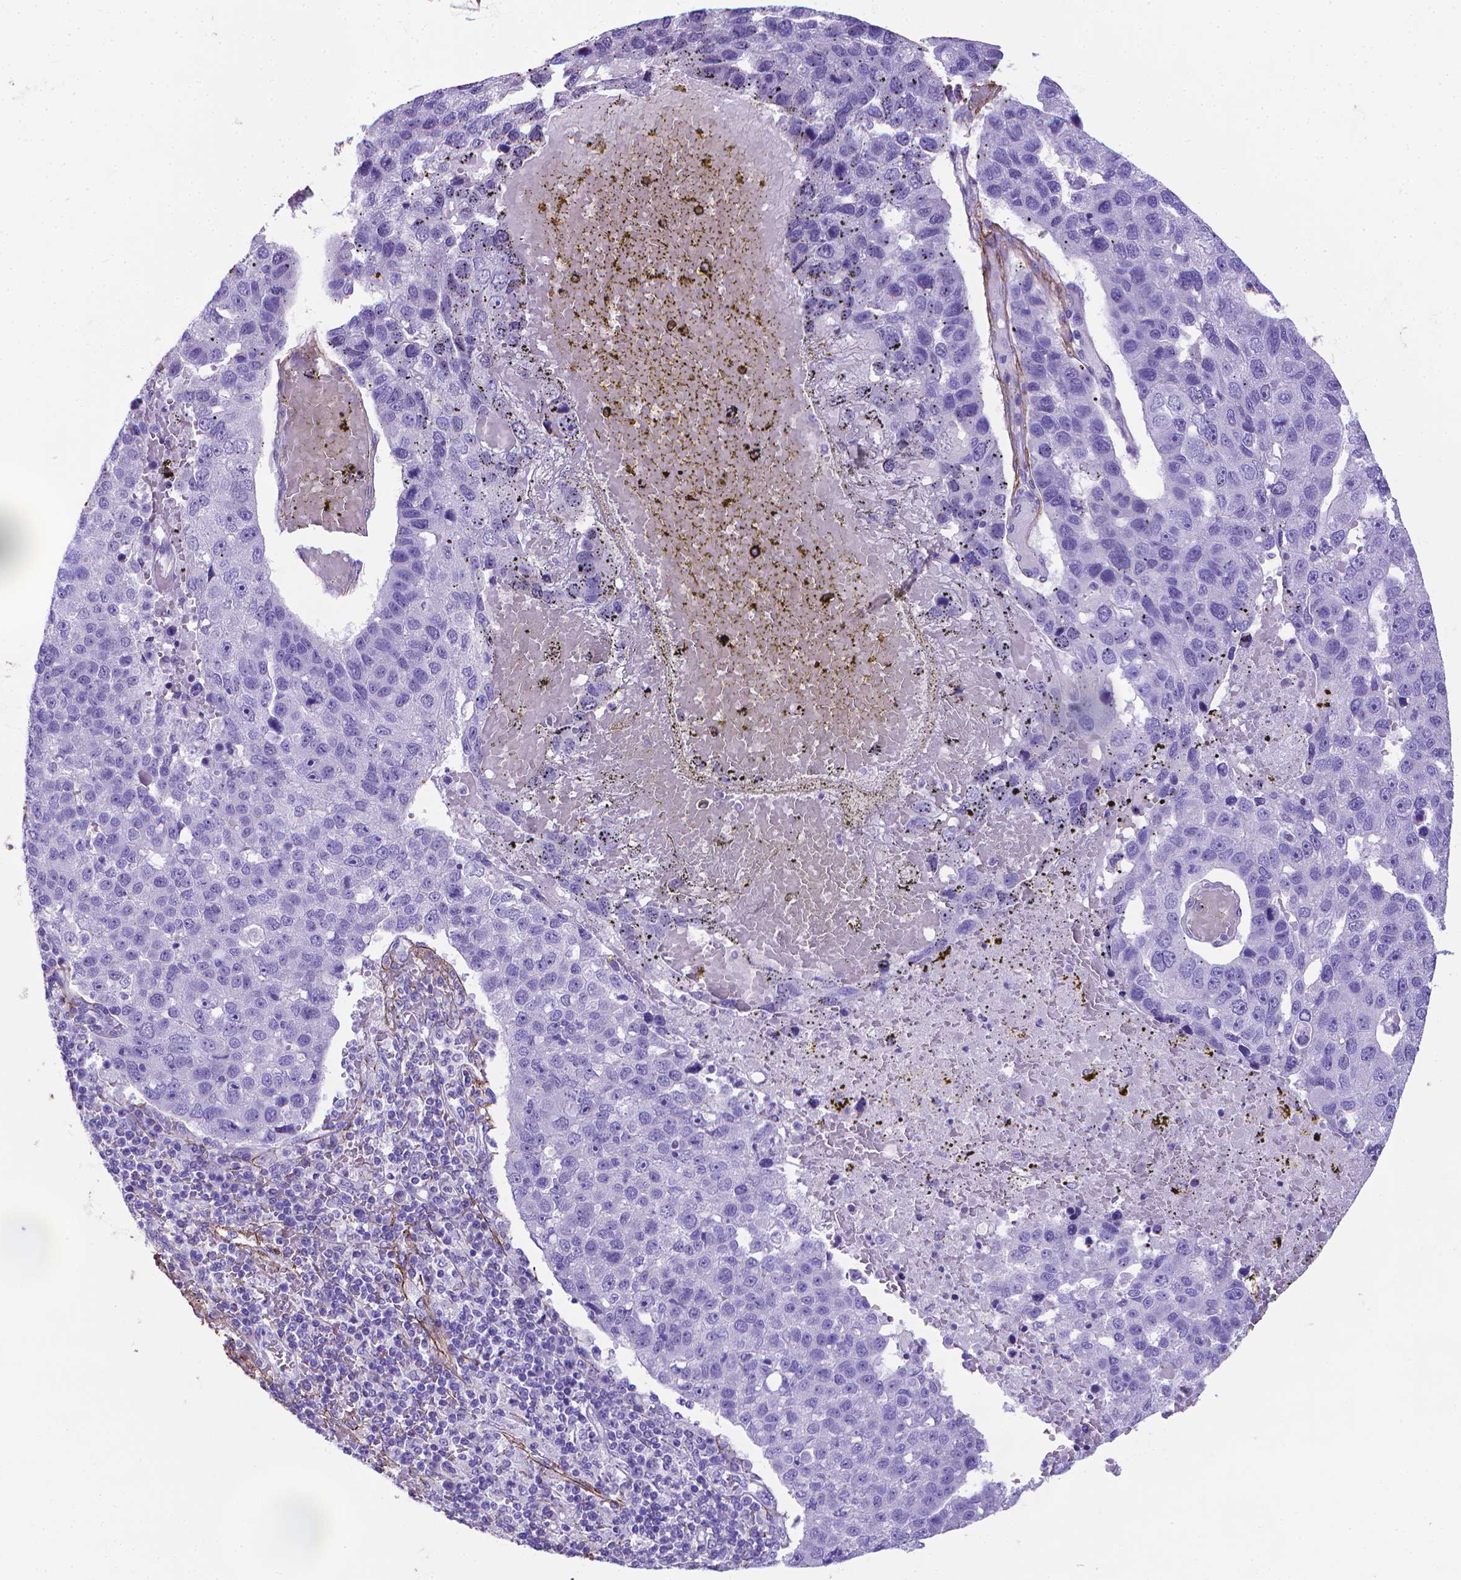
{"staining": {"intensity": "negative", "quantity": "none", "location": "none"}, "tissue": "pancreatic cancer", "cell_type": "Tumor cells", "image_type": "cancer", "snomed": [{"axis": "morphology", "description": "Adenocarcinoma, NOS"}, {"axis": "topography", "description": "Pancreas"}], "caption": "Immunohistochemistry photomicrograph of neoplastic tissue: pancreatic cancer stained with DAB shows no significant protein positivity in tumor cells.", "gene": "MFAP2", "patient": {"sex": "female", "age": 61}}